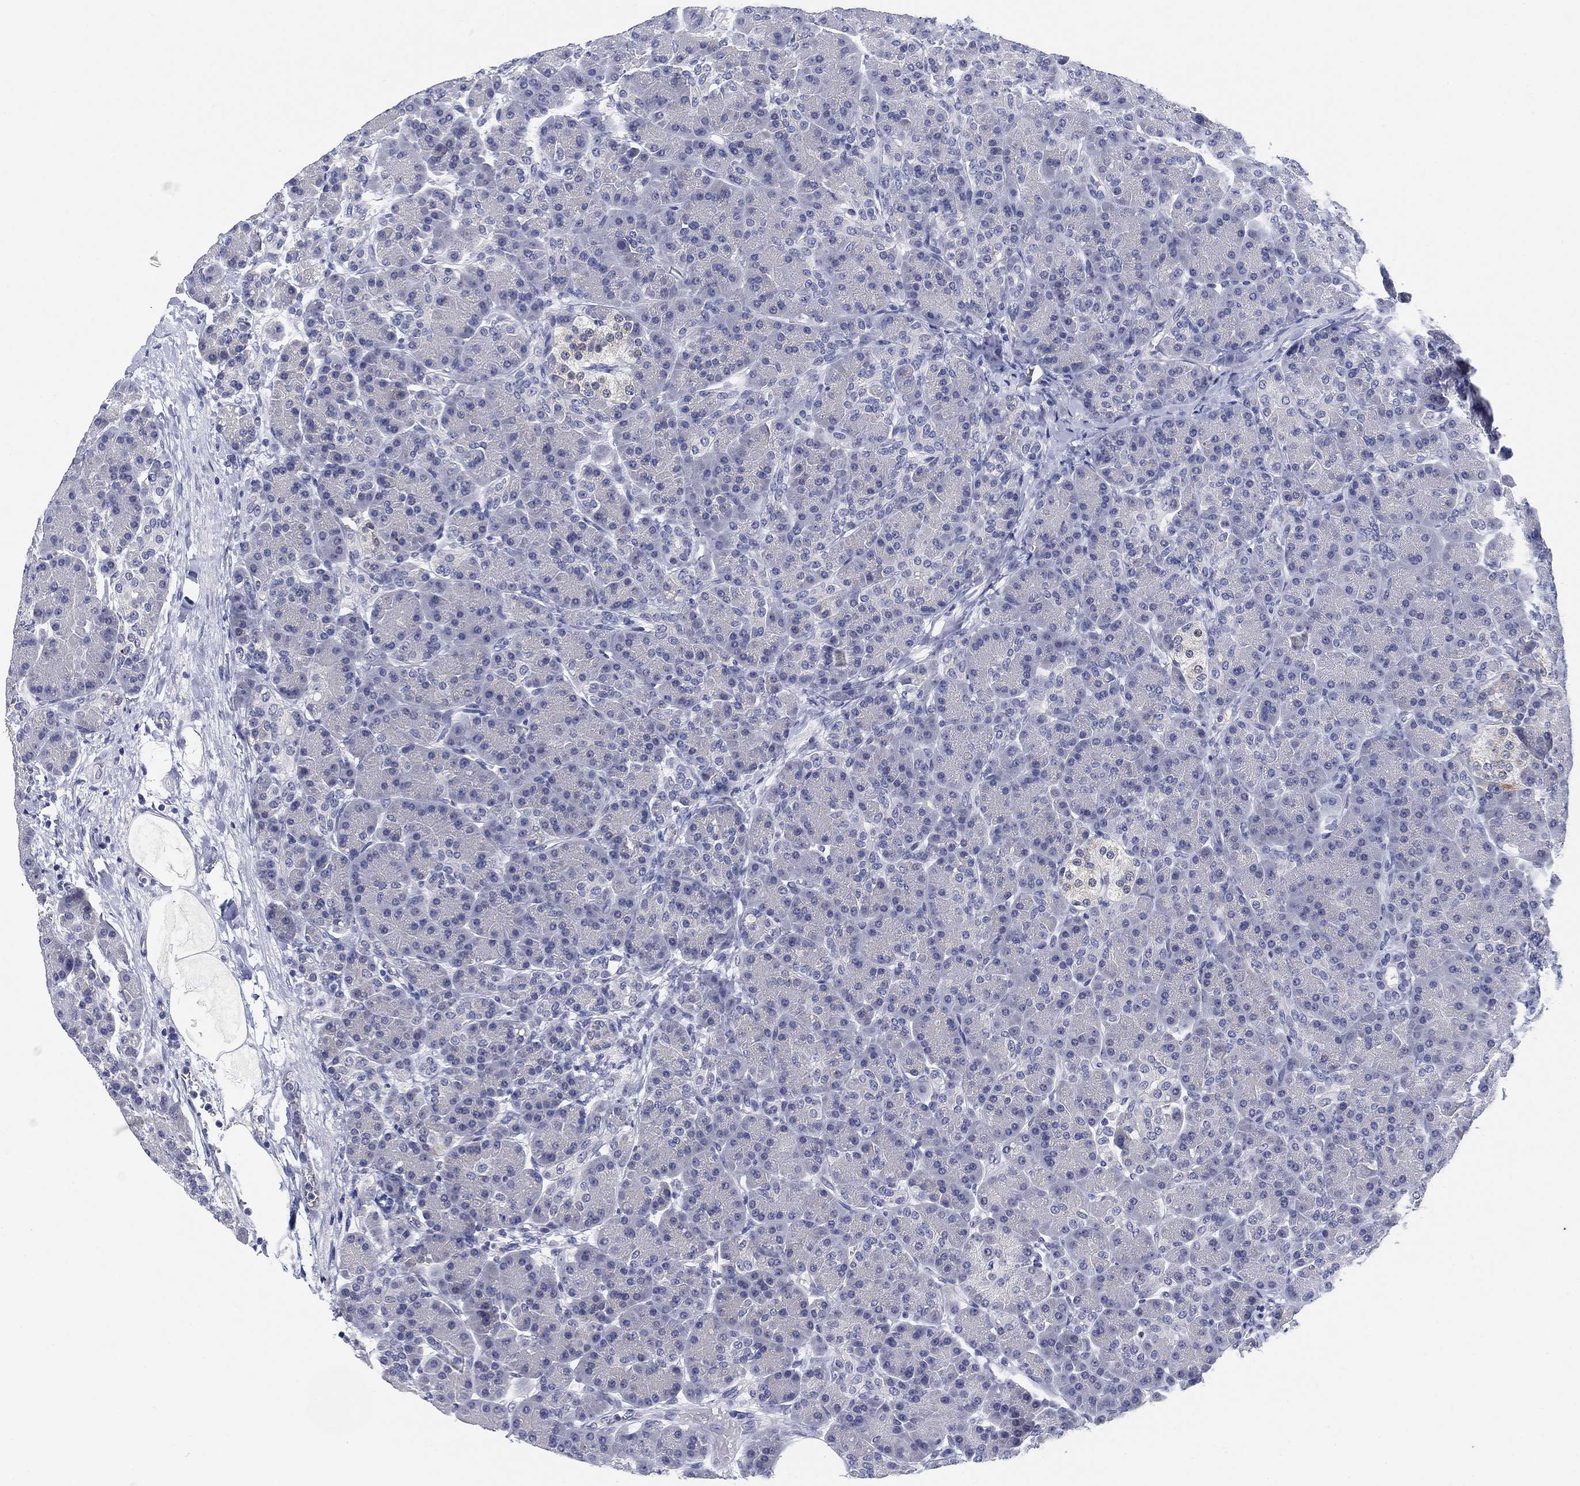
{"staining": {"intensity": "negative", "quantity": "none", "location": "none"}, "tissue": "pancreas", "cell_type": "Exocrine glandular cells", "image_type": "normal", "snomed": [{"axis": "morphology", "description": "Normal tissue, NOS"}, {"axis": "topography", "description": "Pancreas"}], "caption": "Immunohistochemistry (IHC) image of unremarkable pancreas: human pancreas stained with DAB reveals no significant protein expression in exocrine glandular cells. (Stains: DAB (3,3'-diaminobenzidine) IHC with hematoxylin counter stain, Microscopy: brightfield microscopy at high magnification).", "gene": "CLUL1", "patient": {"sex": "female", "age": 63}}